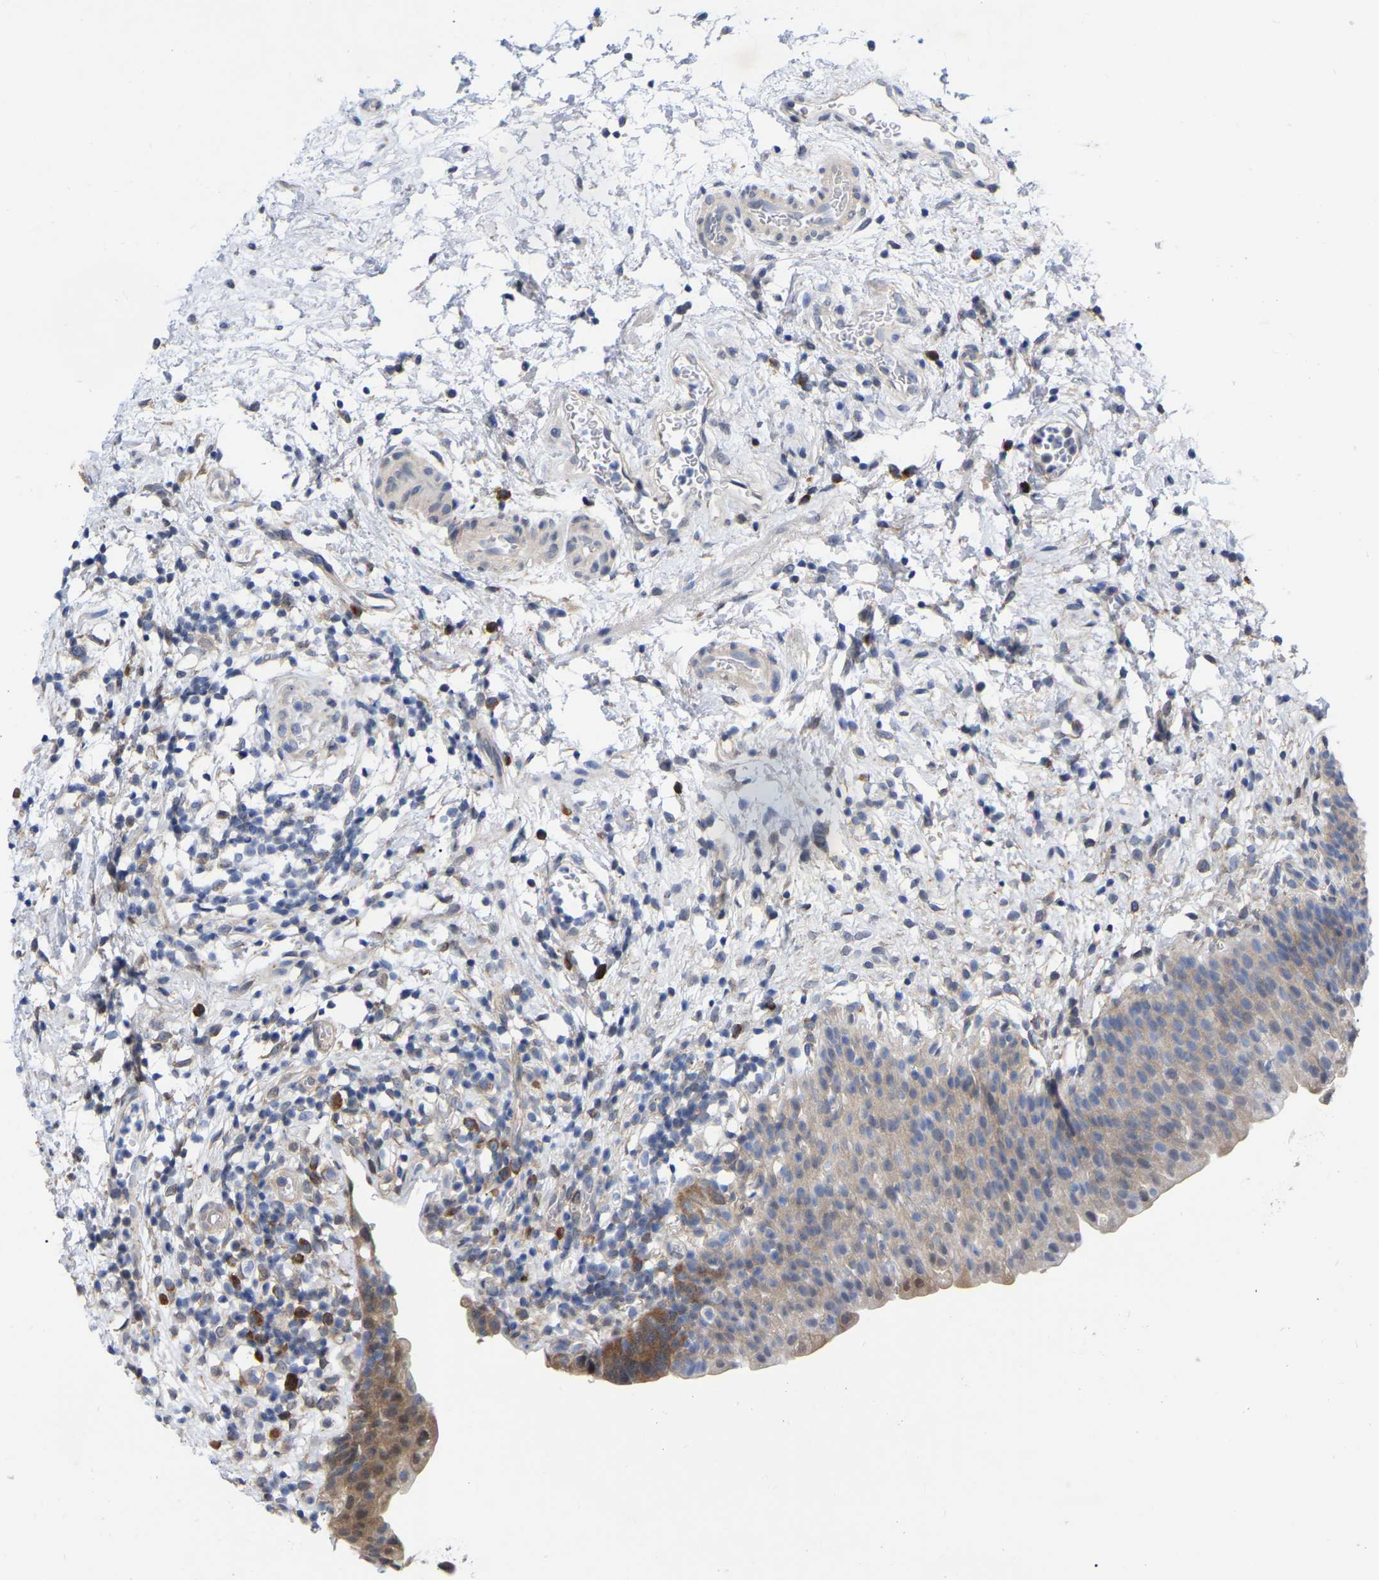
{"staining": {"intensity": "weak", "quantity": "25%-75%", "location": "cytoplasmic/membranous"}, "tissue": "urinary bladder", "cell_type": "Urothelial cells", "image_type": "normal", "snomed": [{"axis": "morphology", "description": "Normal tissue, NOS"}, {"axis": "topography", "description": "Urinary bladder"}], "caption": "The immunohistochemical stain highlights weak cytoplasmic/membranous expression in urothelial cells of benign urinary bladder.", "gene": "UBE4B", "patient": {"sex": "male", "age": 37}}